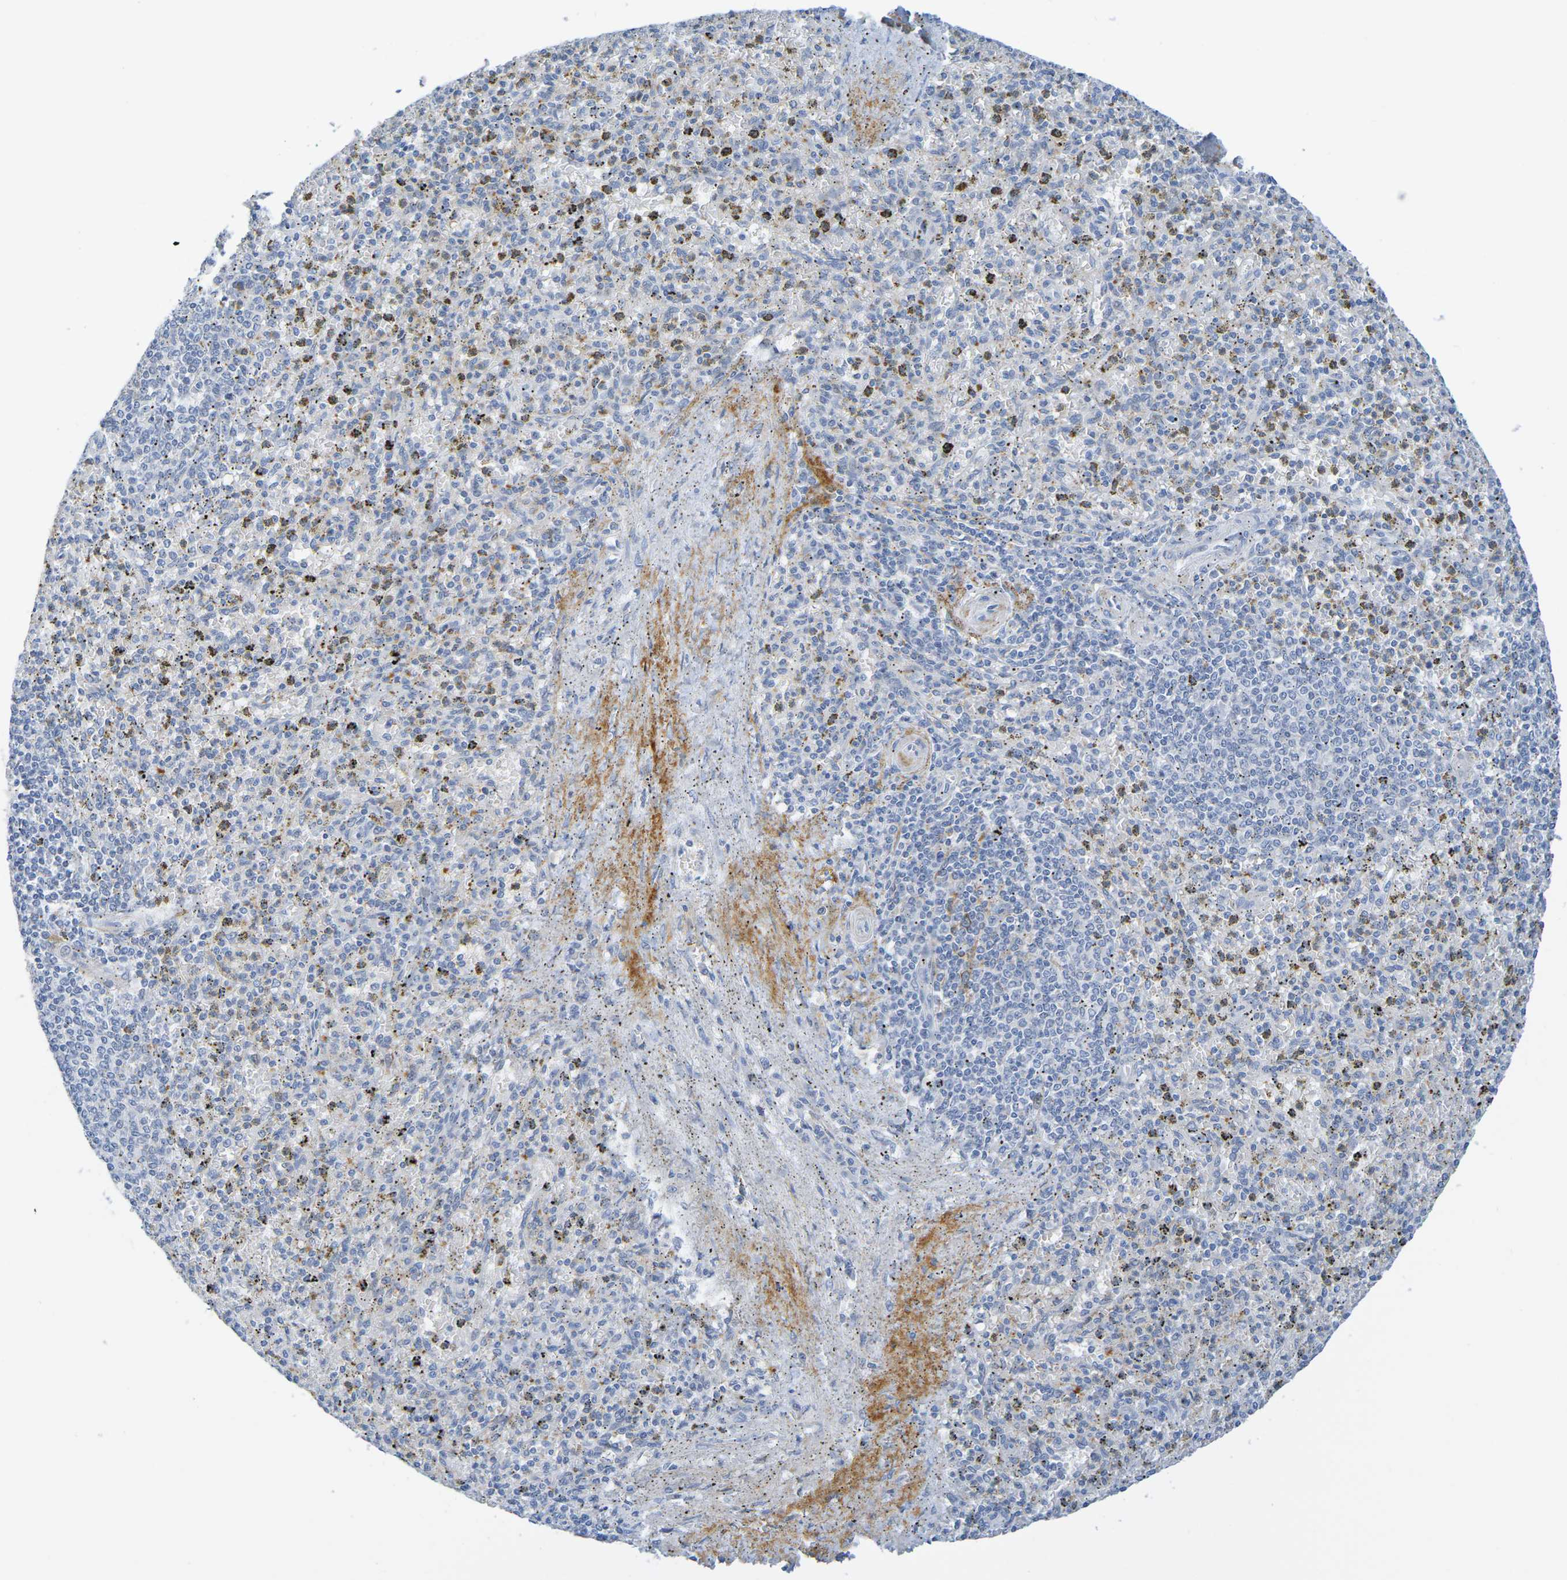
{"staining": {"intensity": "negative", "quantity": "none", "location": "none"}, "tissue": "spleen", "cell_type": "Cells in red pulp", "image_type": "normal", "snomed": [{"axis": "morphology", "description": "Normal tissue, NOS"}, {"axis": "topography", "description": "Spleen"}], "caption": "Normal spleen was stained to show a protein in brown. There is no significant staining in cells in red pulp. (DAB immunohistochemistry (IHC), high magnification).", "gene": "IL10", "patient": {"sex": "male", "age": 72}}